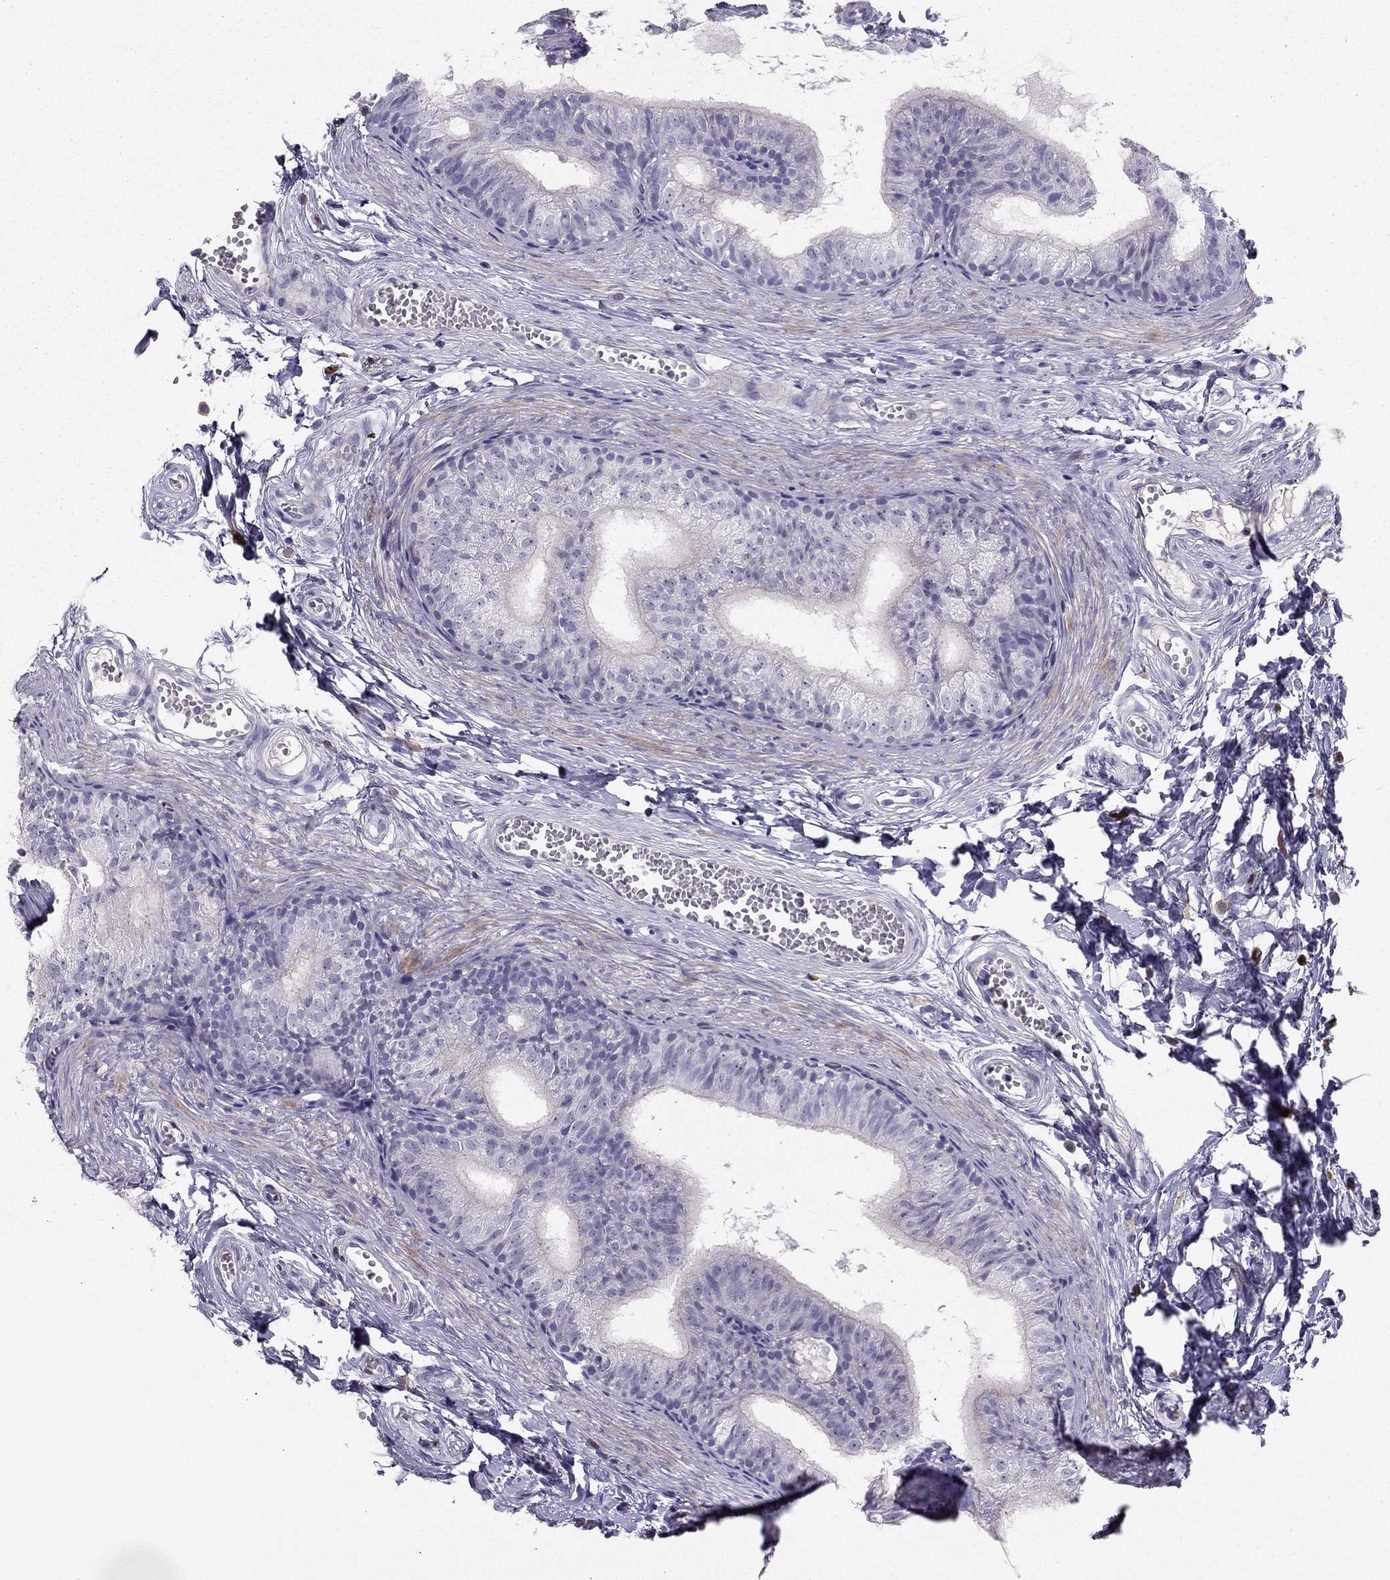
{"staining": {"intensity": "negative", "quantity": "none", "location": "none"}, "tissue": "epididymis", "cell_type": "Glandular cells", "image_type": "normal", "snomed": [{"axis": "morphology", "description": "Normal tissue, NOS"}, {"axis": "topography", "description": "Epididymis"}], "caption": "IHC image of normal epididymis: epididymis stained with DAB displays no significant protein positivity in glandular cells. (Brightfield microscopy of DAB (3,3'-diaminobenzidine) IHC at high magnification).", "gene": "LMTK3", "patient": {"sex": "male", "age": 22}}